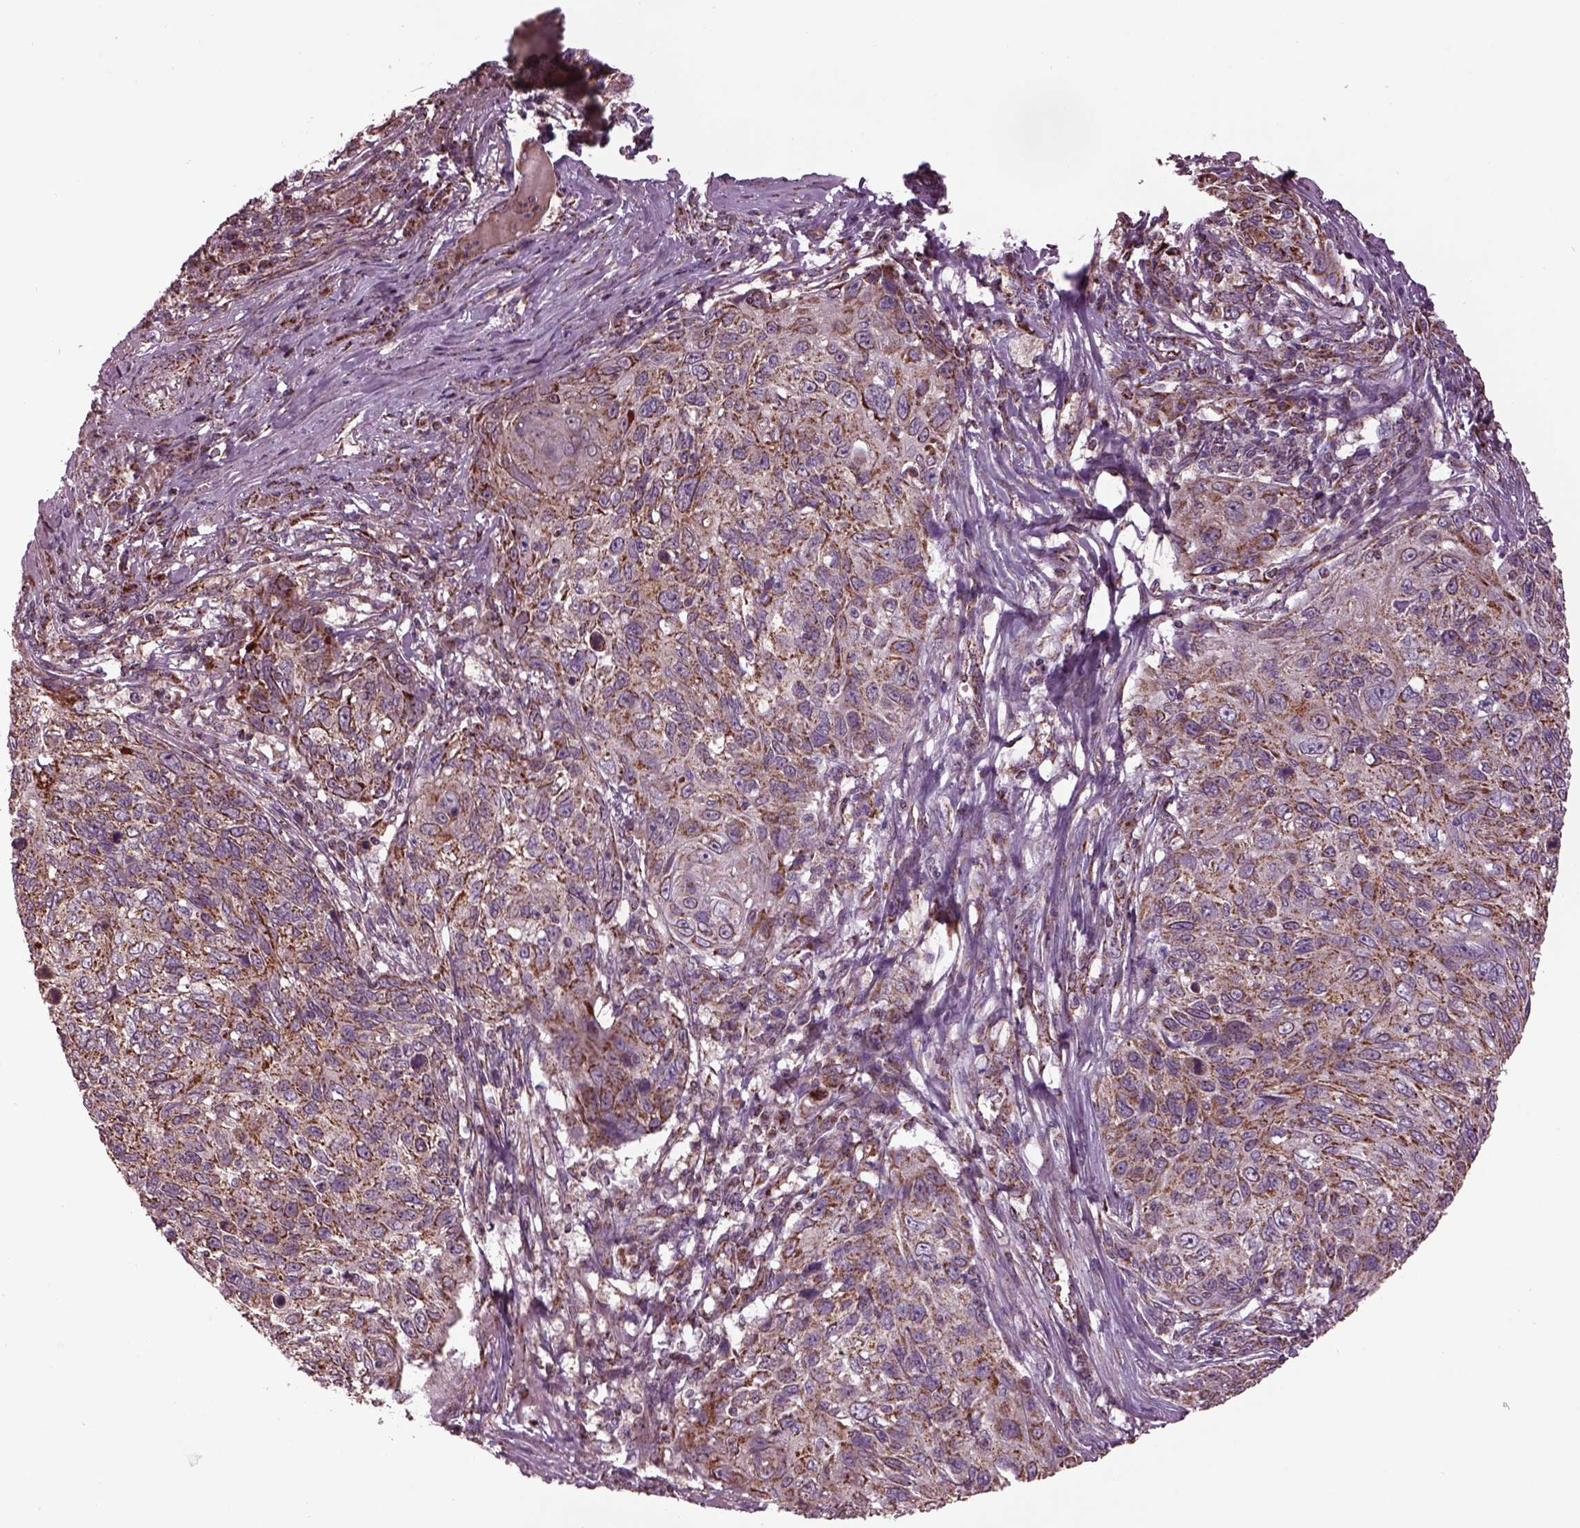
{"staining": {"intensity": "weak", "quantity": "25%-75%", "location": "cytoplasmic/membranous"}, "tissue": "skin cancer", "cell_type": "Tumor cells", "image_type": "cancer", "snomed": [{"axis": "morphology", "description": "Squamous cell carcinoma, NOS"}, {"axis": "topography", "description": "Skin"}], "caption": "Skin cancer (squamous cell carcinoma) tissue demonstrates weak cytoplasmic/membranous positivity in about 25%-75% of tumor cells The protein of interest is shown in brown color, while the nuclei are stained blue.", "gene": "TMEM254", "patient": {"sex": "male", "age": 92}}